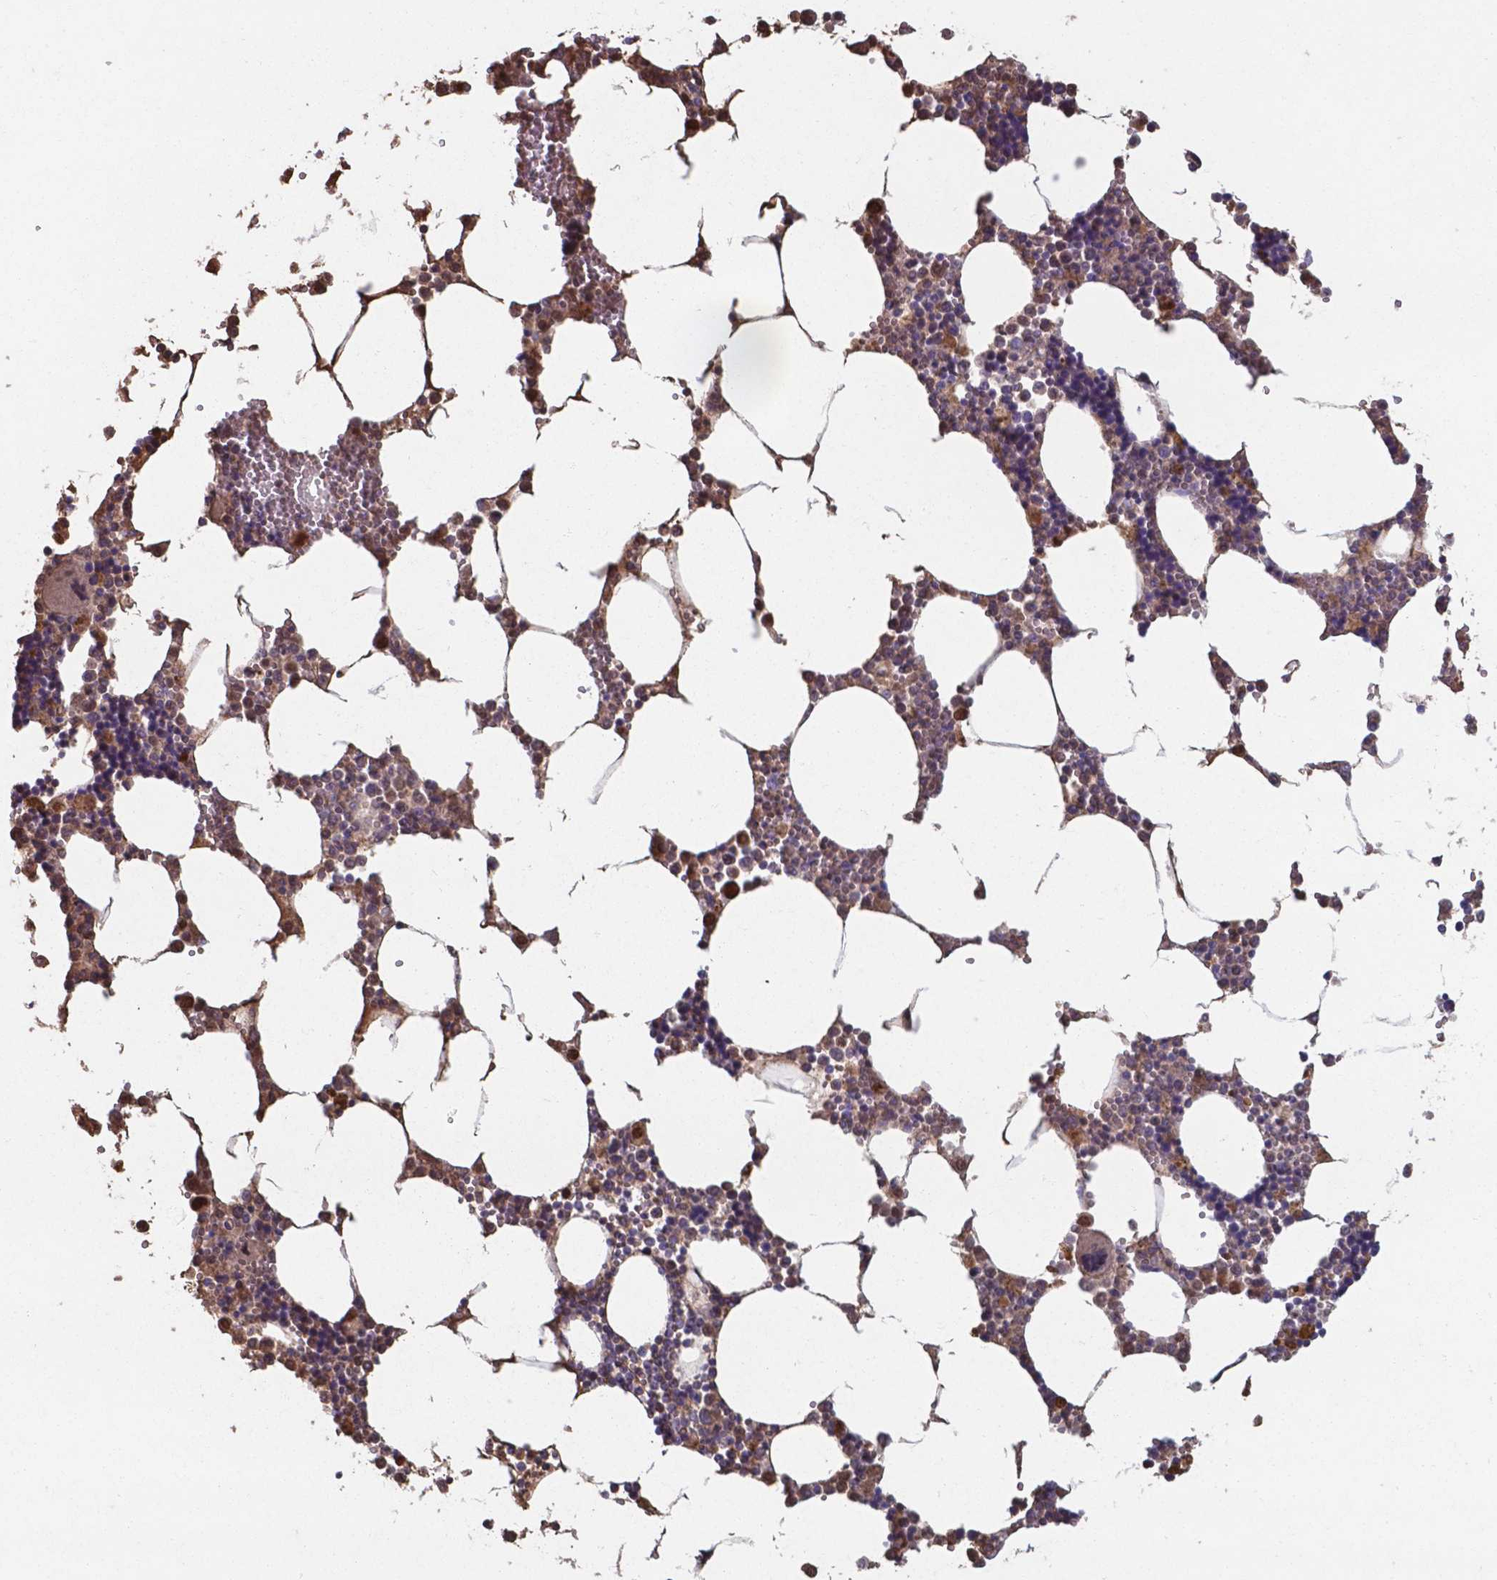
{"staining": {"intensity": "strong", "quantity": "25%-75%", "location": "cytoplasmic/membranous,nuclear"}, "tissue": "bone marrow", "cell_type": "Hematopoietic cells", "image_type": "normal", "snomed": [{"axis": "morphology", "description": "Normal tissue, NOS"}, {"axis": "topography", "description": "Bone marrow"}], "caption": "Immunohistochemistry micrograph of benign human bone marrow stained for a protein (brown), which demonstrates high levels of strong cytoplasmic/membranous,nuclear staining in approximately 25%-75% of hematopoietic cells.", "gene": "SERPINA1", "patient": {"sex": "male", "age": 54}}